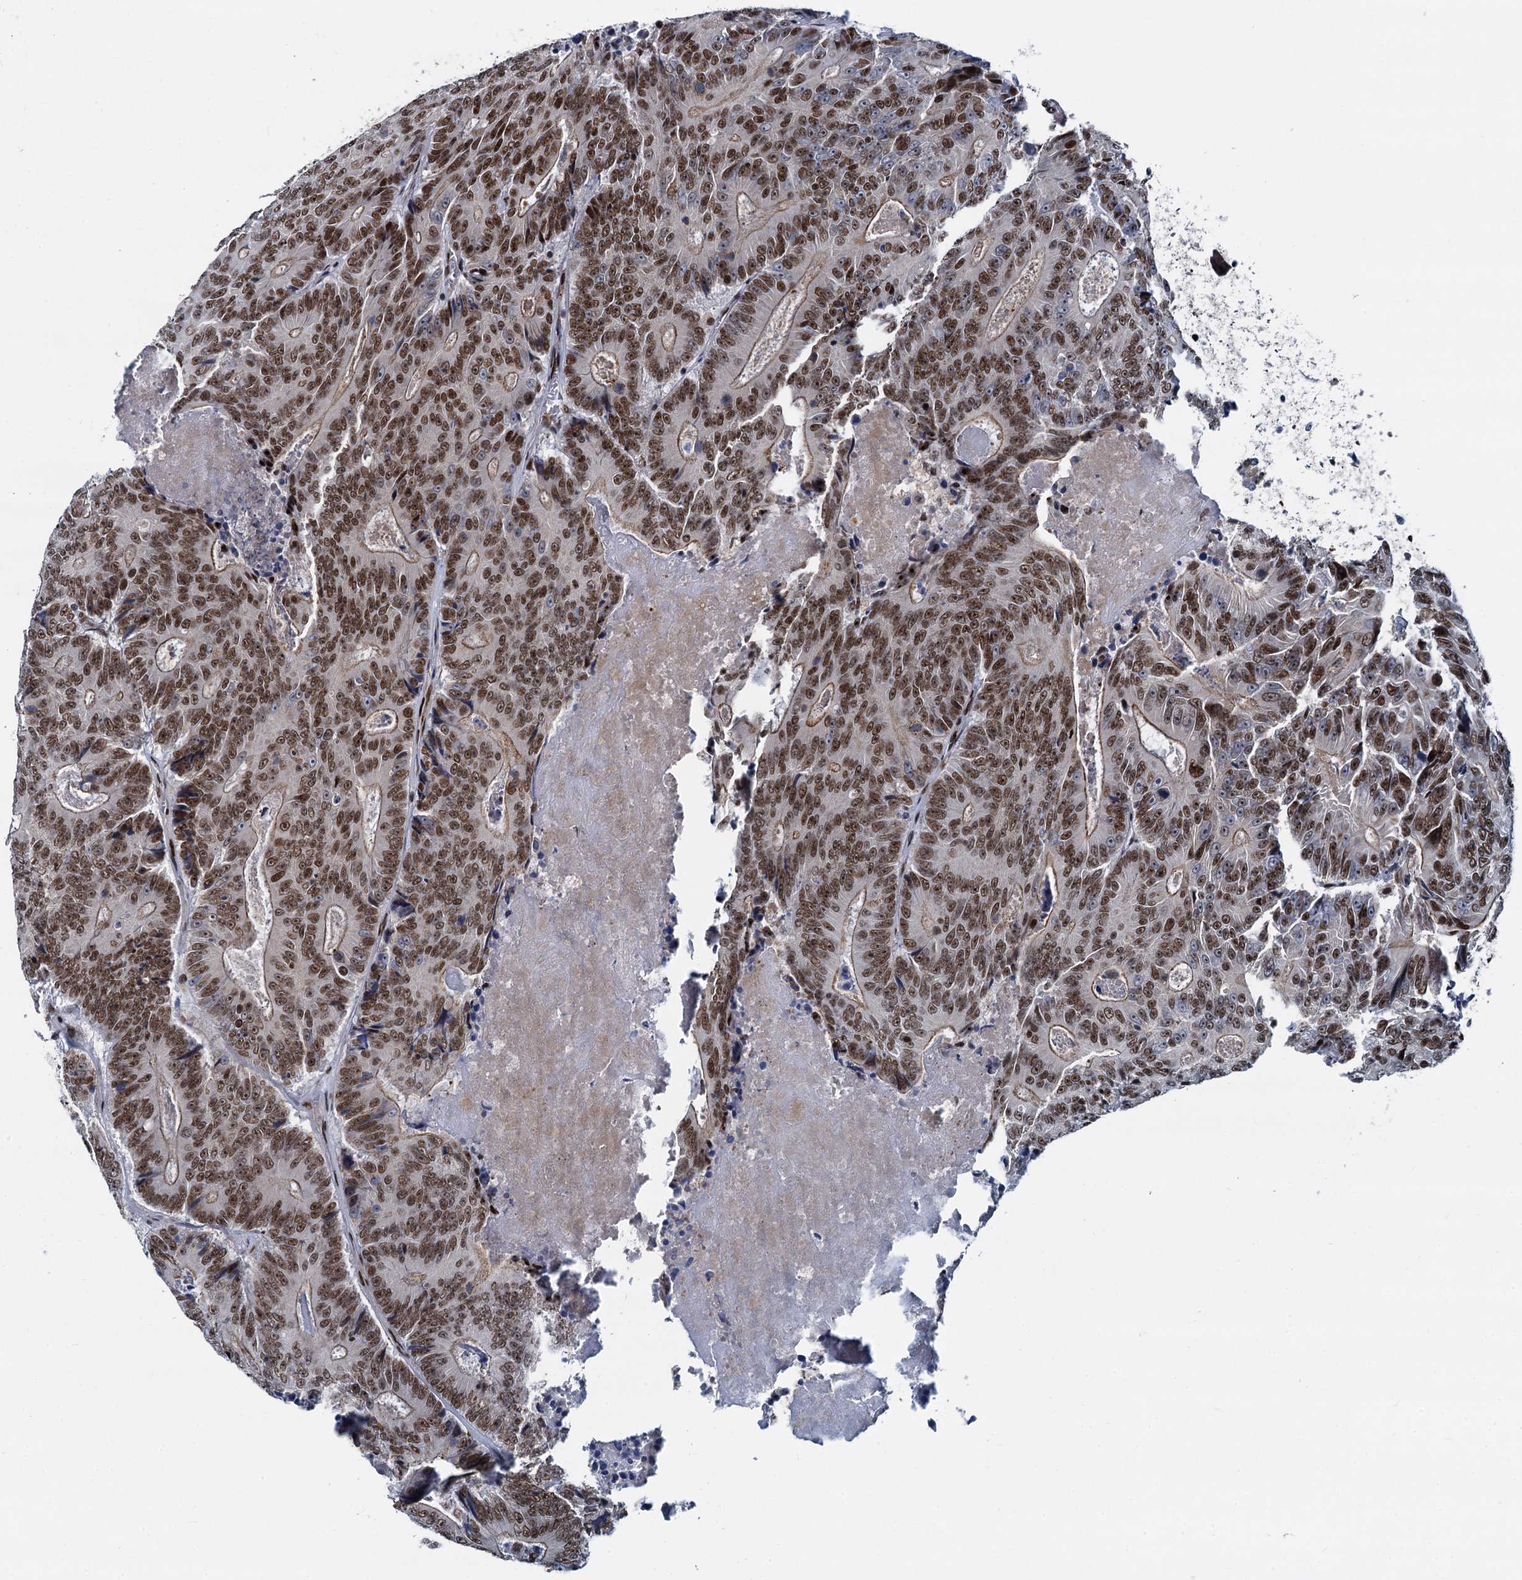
{"staining": {"intensity": "moderate", "quantity": ">75%", "location": "cytoplasmic/membranous,nuclear"}, "tissue": "colorectal cancer", "cell_type": "Tumor cells", "image_type": "cancer", "snomed": [{"axis": "morphology", "description": "Adenocarcinoma, NOS"}, {"axis": "topography", "description": "Colon"}], "caption": "Tumor cells exhibit medium levels of moderate cytoplasmic/membranous and nuclear staining in approximately >75% of cells in human colorectal cancer.", "gene": "RUFY2", "patient": {"sex": "male", "age": 83}}